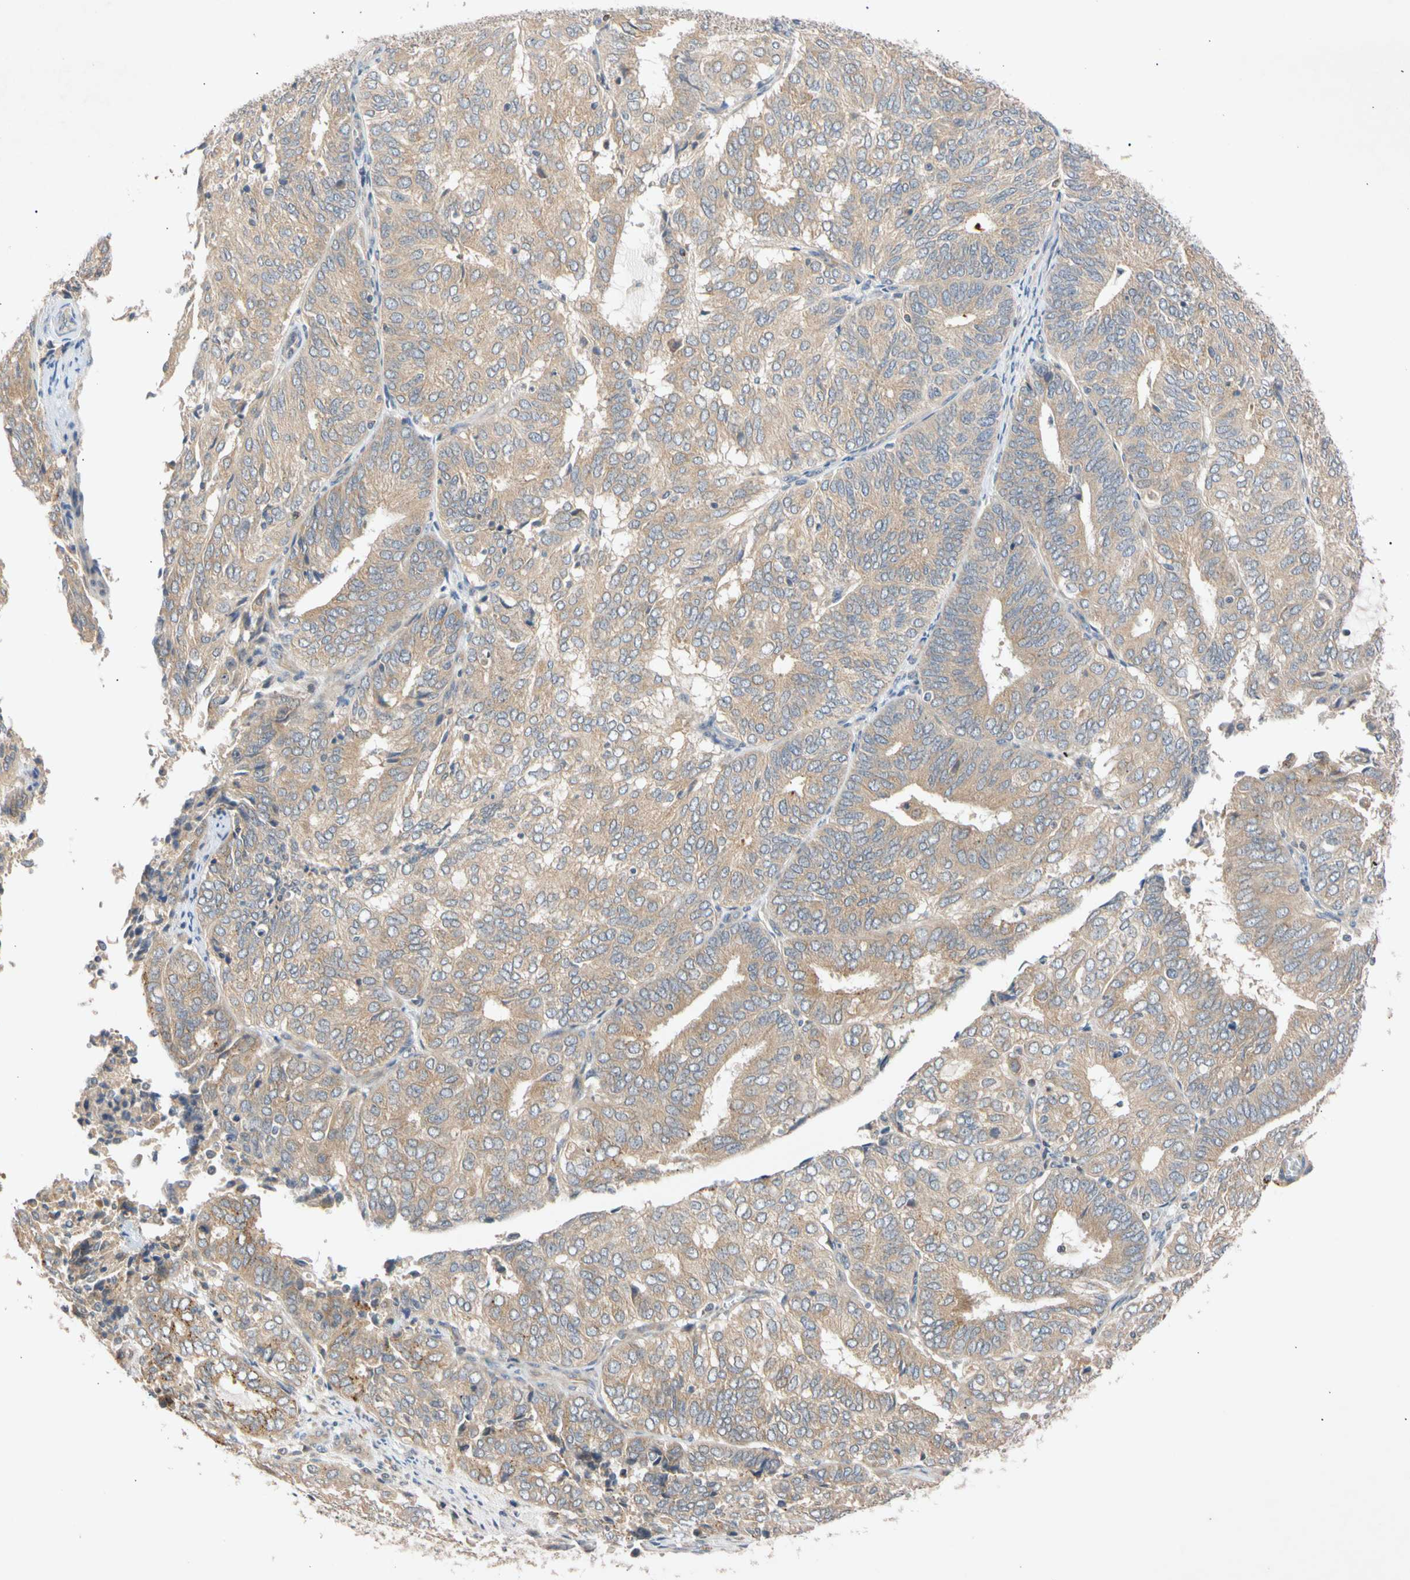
{"staining": {"intensity": "weak", "quantity": ">75%", "location": "cytoplasmic/membranous"}, "tissue": "endometrial cancer", "cell_type": "Tumor cells", "image_type": "cancer", "snomed": [{"axis": "morphology", "description": "Adenocarcinoma, NOS"}, {"axis": "topography", "description": "Uterus"}], "caption": "Immunohistochemistry of human endometrial cancer (adenocarcinoma) exhibits low levels of weak cytoplasmic/membranous expression in approximately >75% of tumor cells.", "gene": "CNST", "patient": {"sex": "female", "age": 60}}